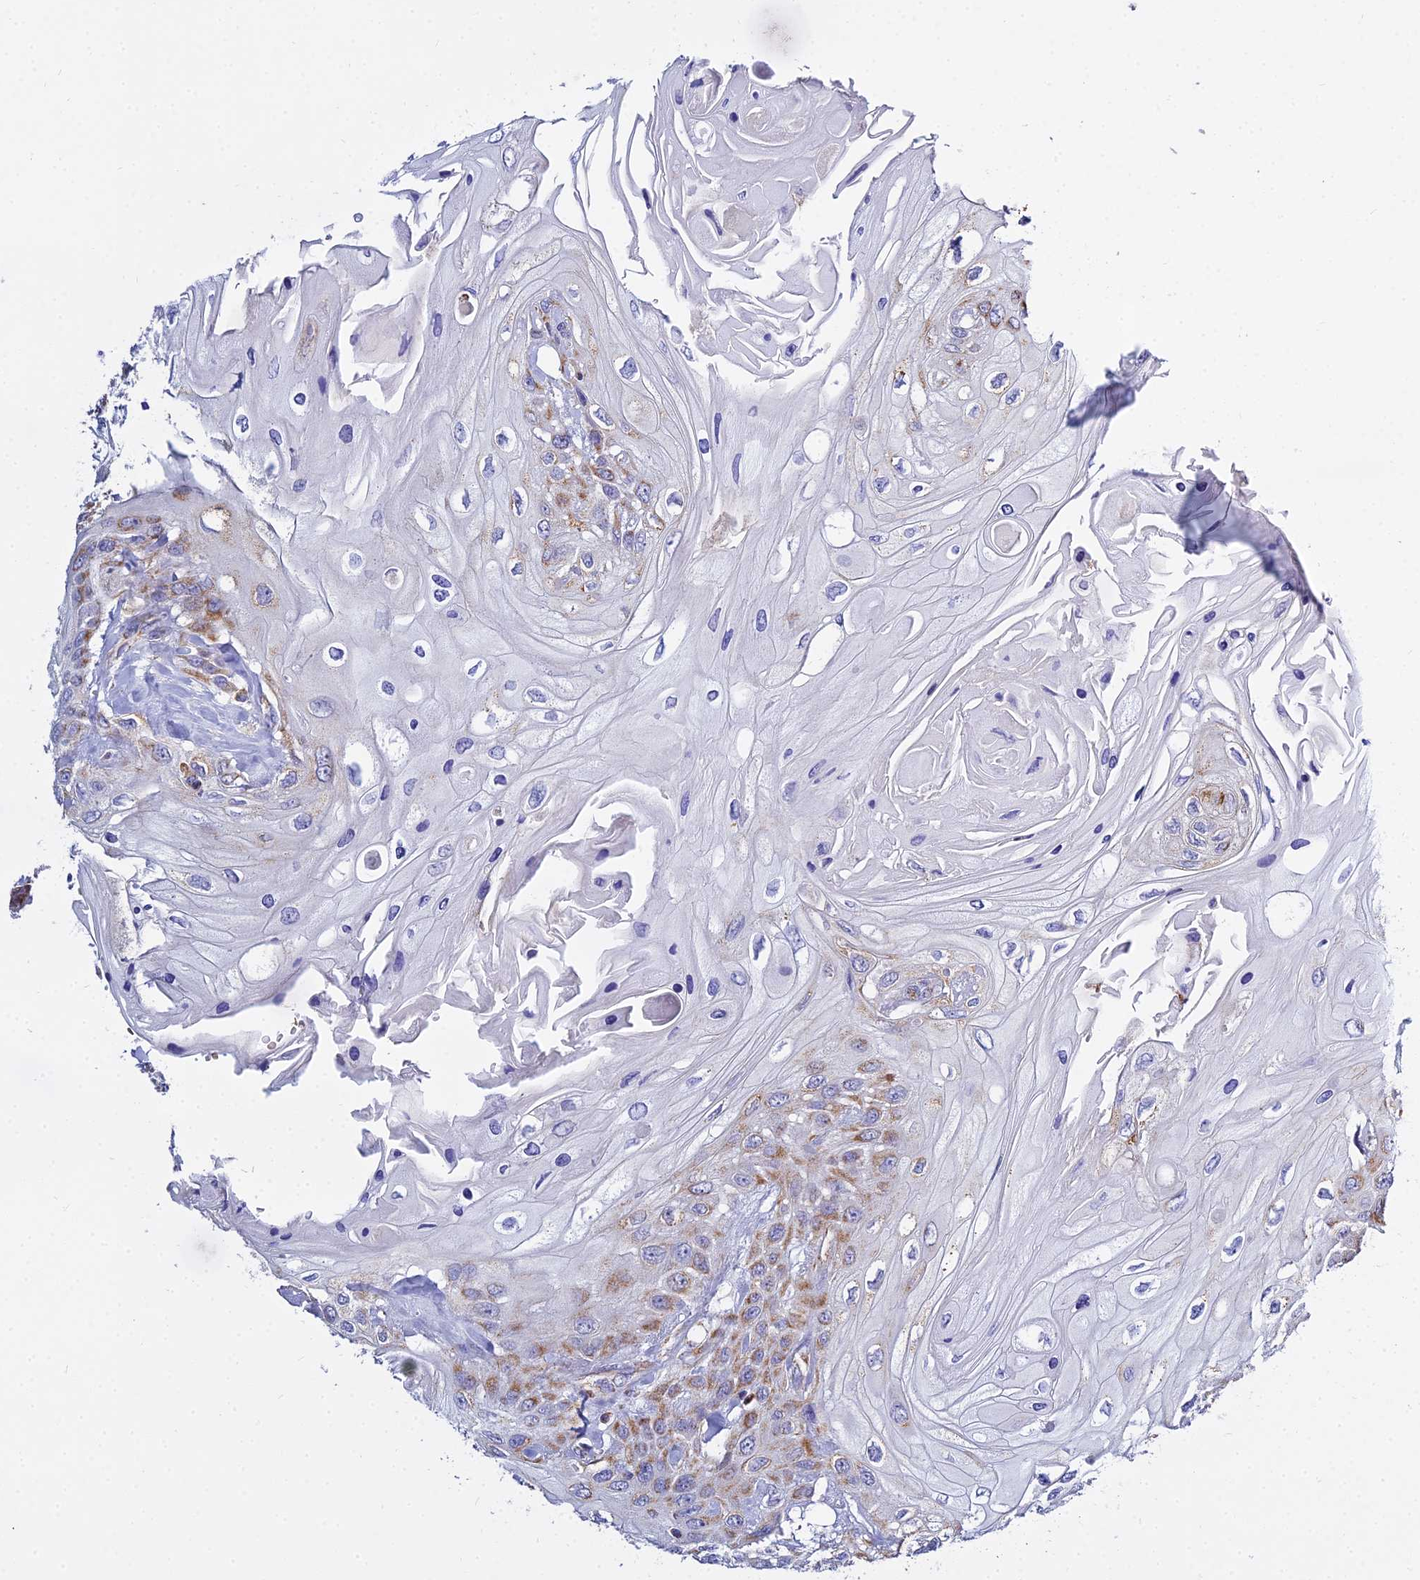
{"staining": {"intensity": "moderate", "quantity": "<25%", "location": "cytoplasmic/membranous"}, "tissue": "head and neck cancer", "cell_type": "Tumor cells", "image_type": "cancer", "snomed": [{"axis": "morphology", "description": "Squamous cell carcinoma, NOS"}, {"axis": "topography", "description": "Head-Neck"}], "caption": "Squamous cell carcinoma (head and neck) stained with DAB immunohistochemistry reveals low levels of moderate cytoplasmic/membranous positivity in about <25% of tumor cells.", "gene": "TYW5", "patient": {"sex": "female", "age": 43}}